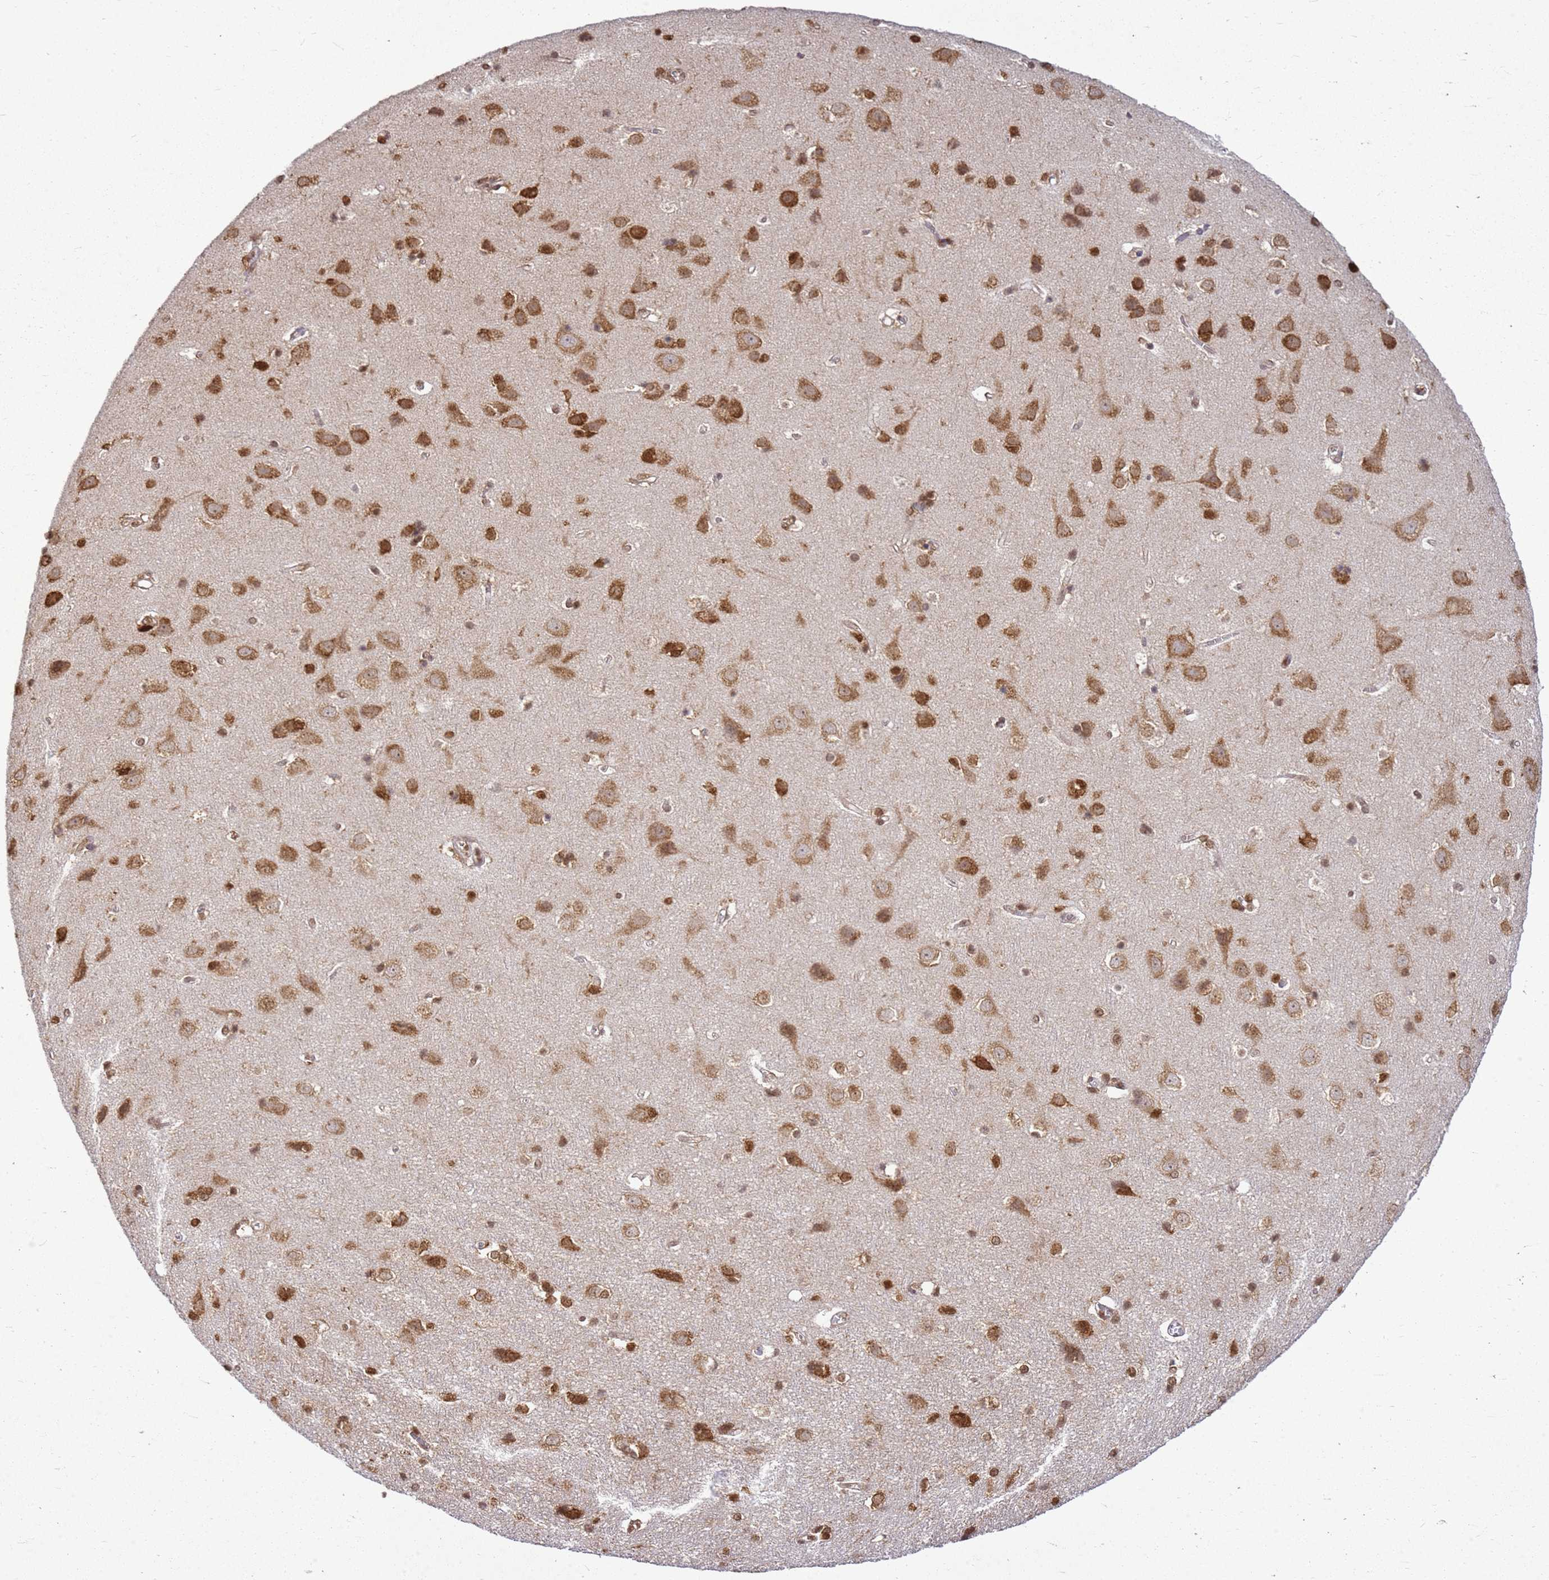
{"staining": {"intensity": "weak", "quantity": "<25%", "location": "cytoplasmic/membranous"}, "tissue": "cerebral cortex", "cell_type": "Endothelial cells", "image_type": "normal", "snomed": [{"axis": "morphology", "description": "Normal tissue, NOS"}, {"axis": "topography", "description": "Cerebral cortex"}], "caption": "High magnification brightfield microscopy of benign cerebral cortex stained with DAB (brown) and counterstained with hematoxylin (blue): endothelial cells show no significant expression. Nuclei are stained in blue.", "gene": "APEX1", "patient": {"sex": "male", "age": 54}}